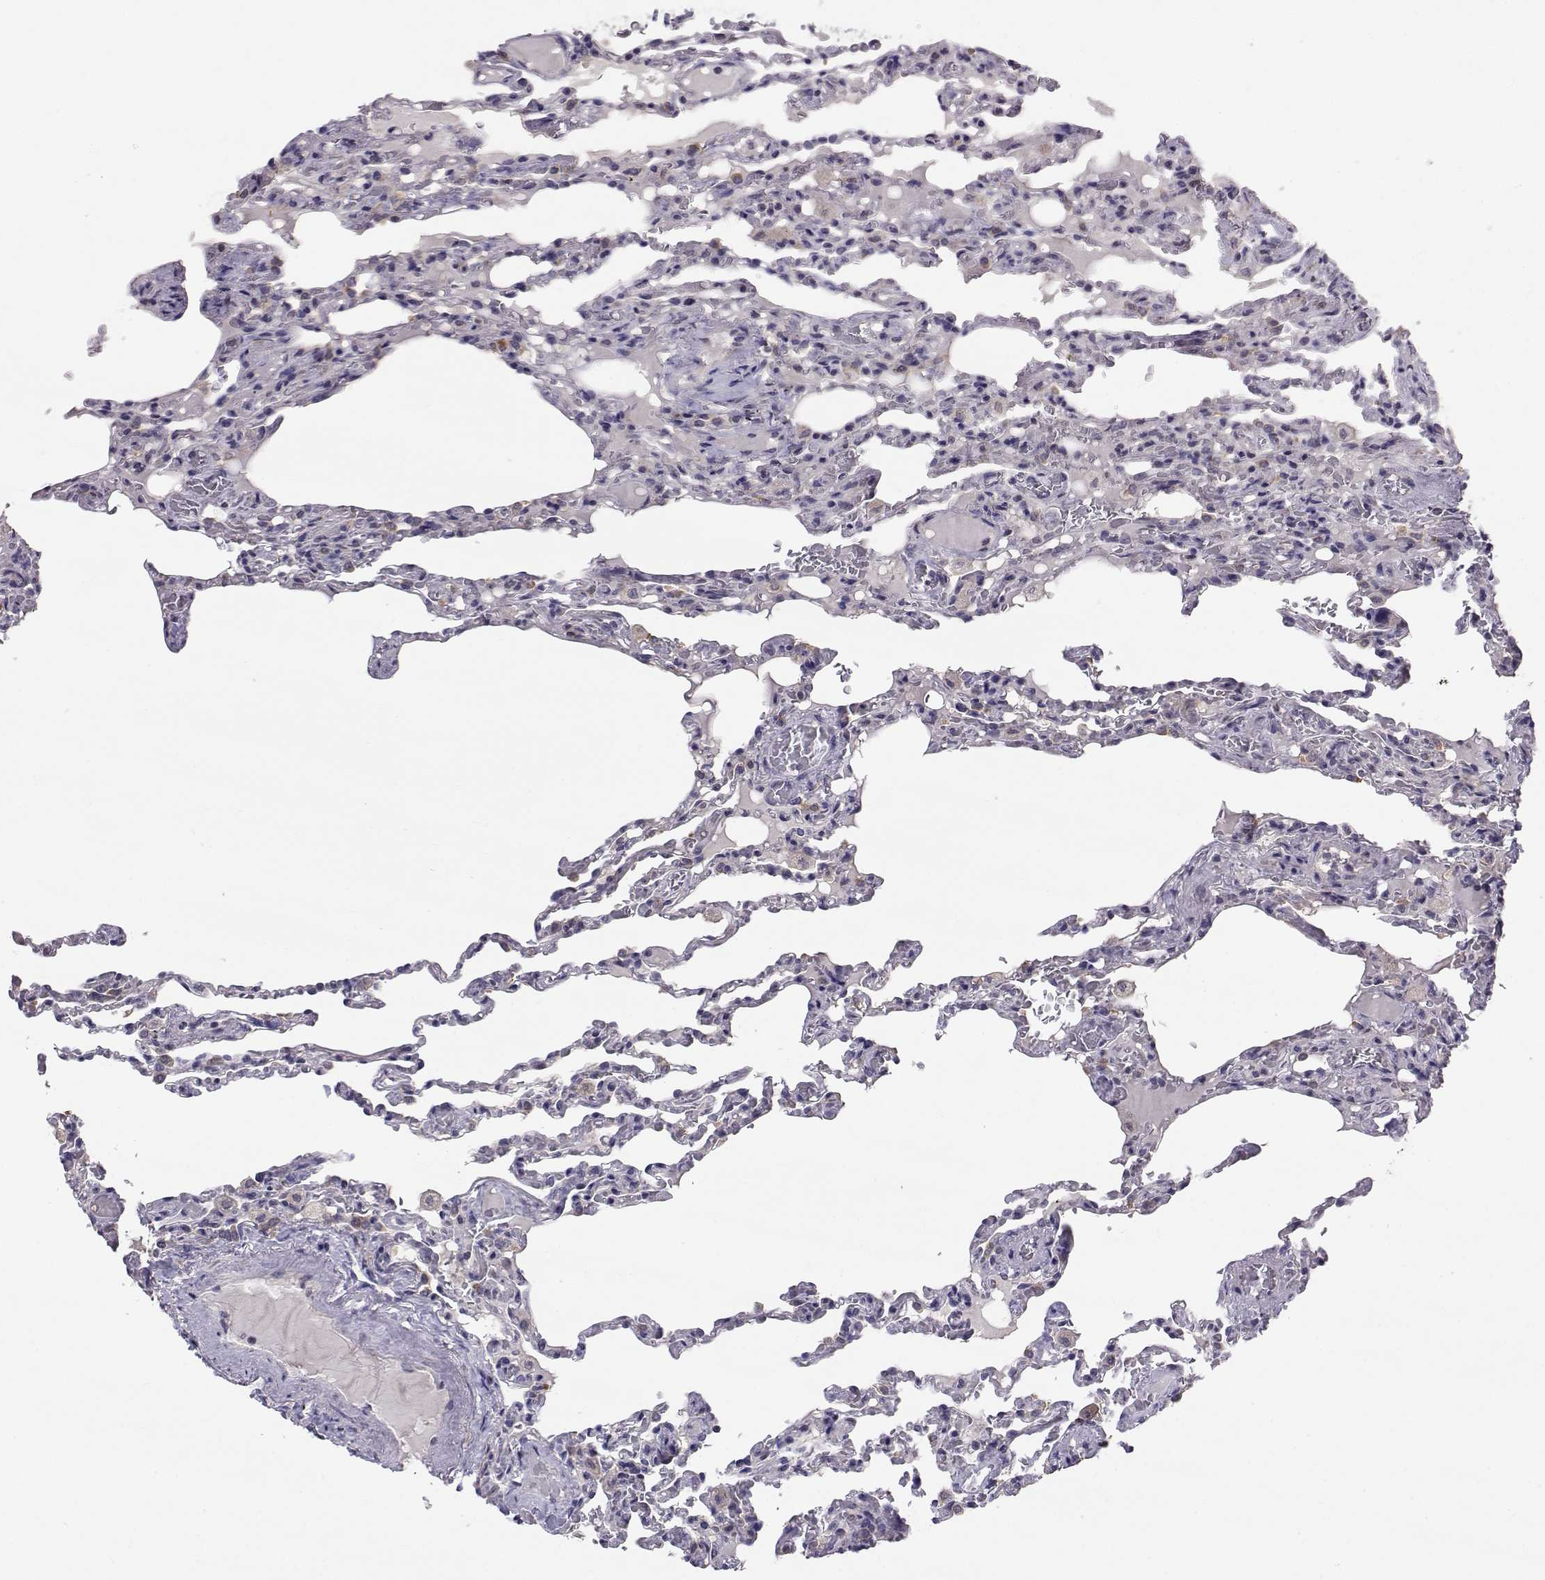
{"staining": {"intensity": "negative", "quantity": "none", "location": "none"}, "tissue": "lung", "cell_type": "Alveolar cells", "image_type": "normal", "snomed": [{"axis": "morphology", "description": "Normal tissue, NOS"}, {"axis": "topography", "description": "Lung"}], "caption": "DAB immunohistochemical staining of benign human lung shows no significant staining in alveolar cells. Nuclei are stained in blue.", "gene": "PEX5L", "patient": {"sex": "female", "age": 43}}